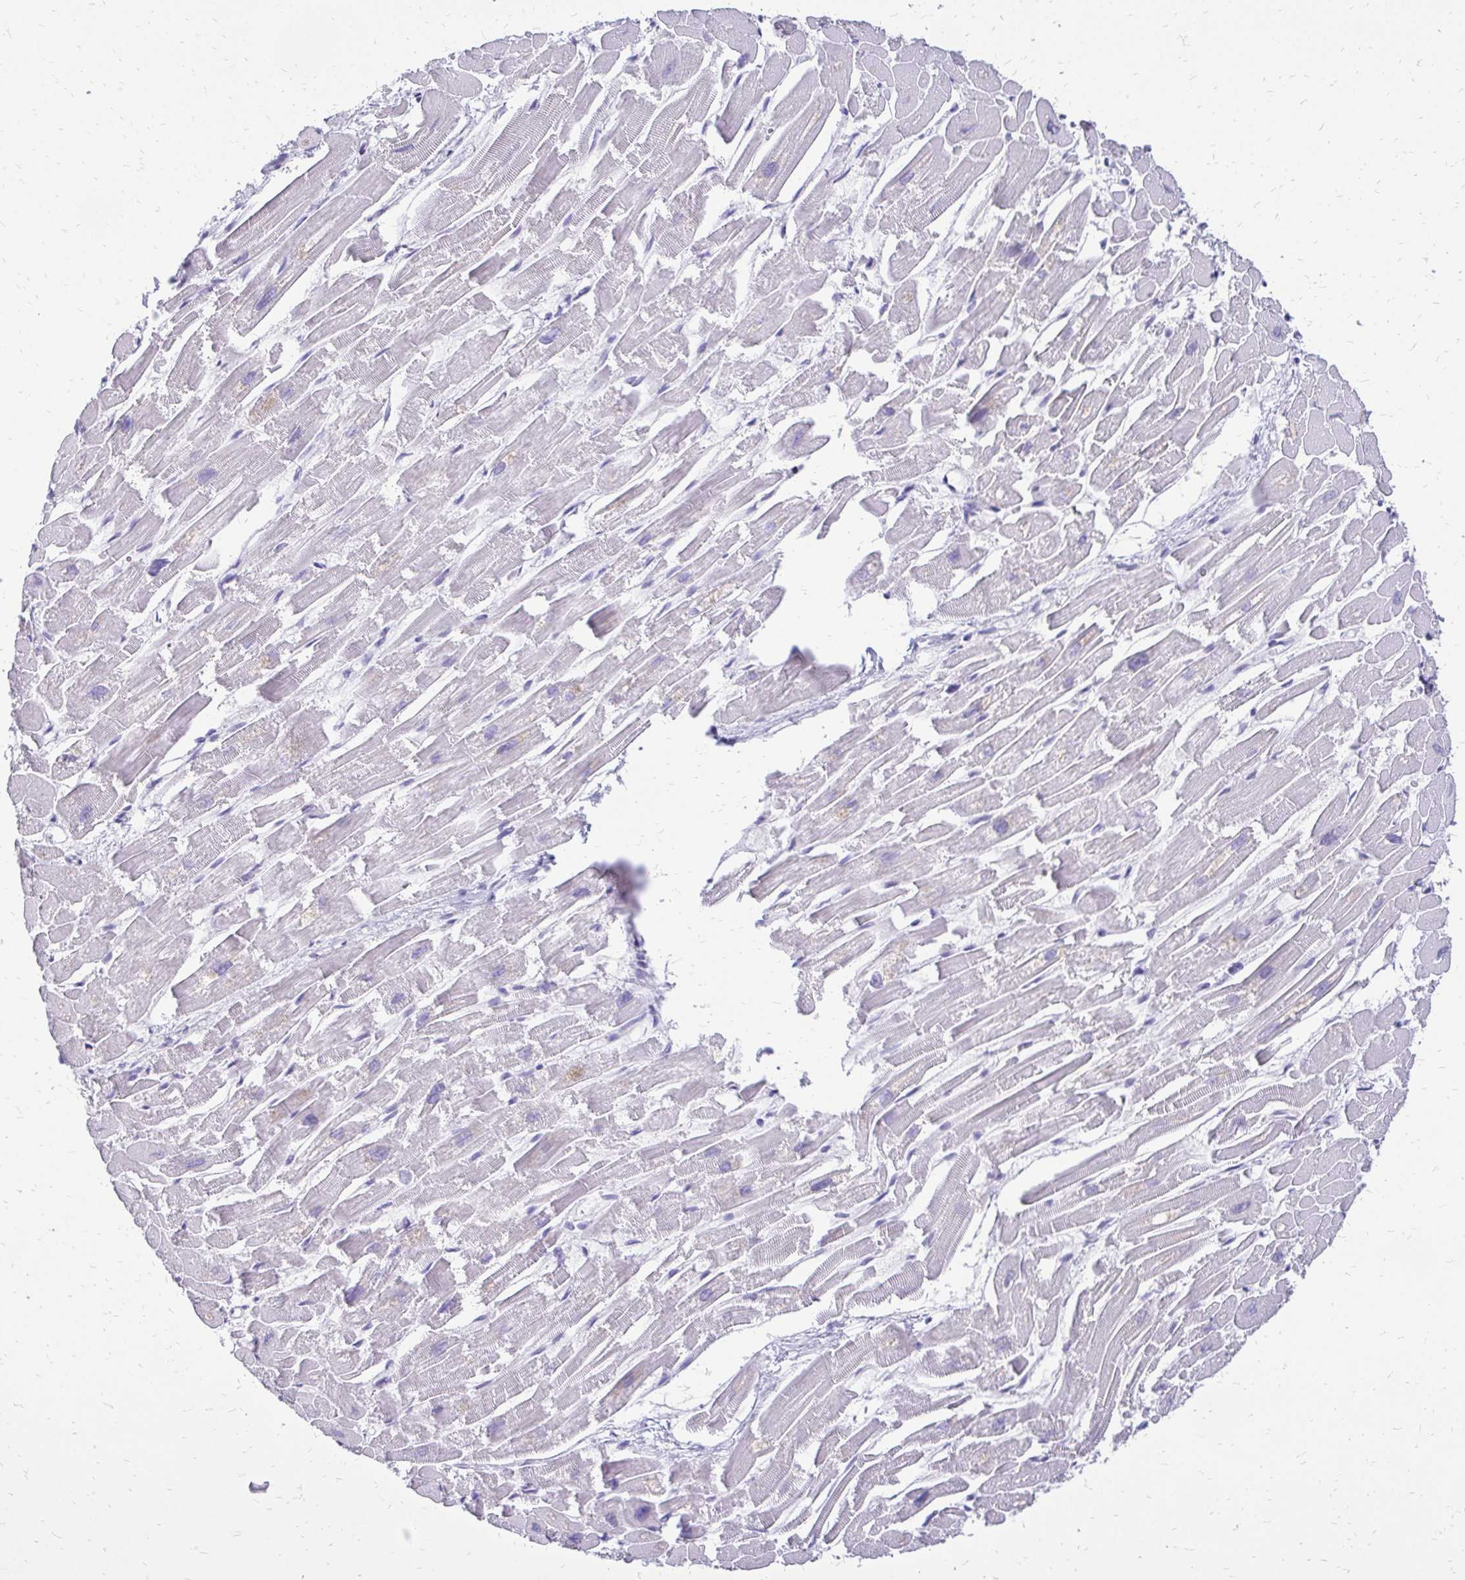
{"staining": {"intensity": "negative", "quantity": "none", "location": "none"}, "tissue": "heart muscle", "cell_type": "Cardiomyocytes", "image_type": "normal", "snomed": [{"axis": "morphology", "description": "Normal tissue, NOS"}, {"axis": "topography", "description": "Heart"}], "caption": "Immunohistochemical staining of normal heart muscle exhibits no significant expression in cardiomyocytes. Nuclei are stained in blue.", "gene": "SLC32A1", "patient": {"sex": "male", "age": 54}}